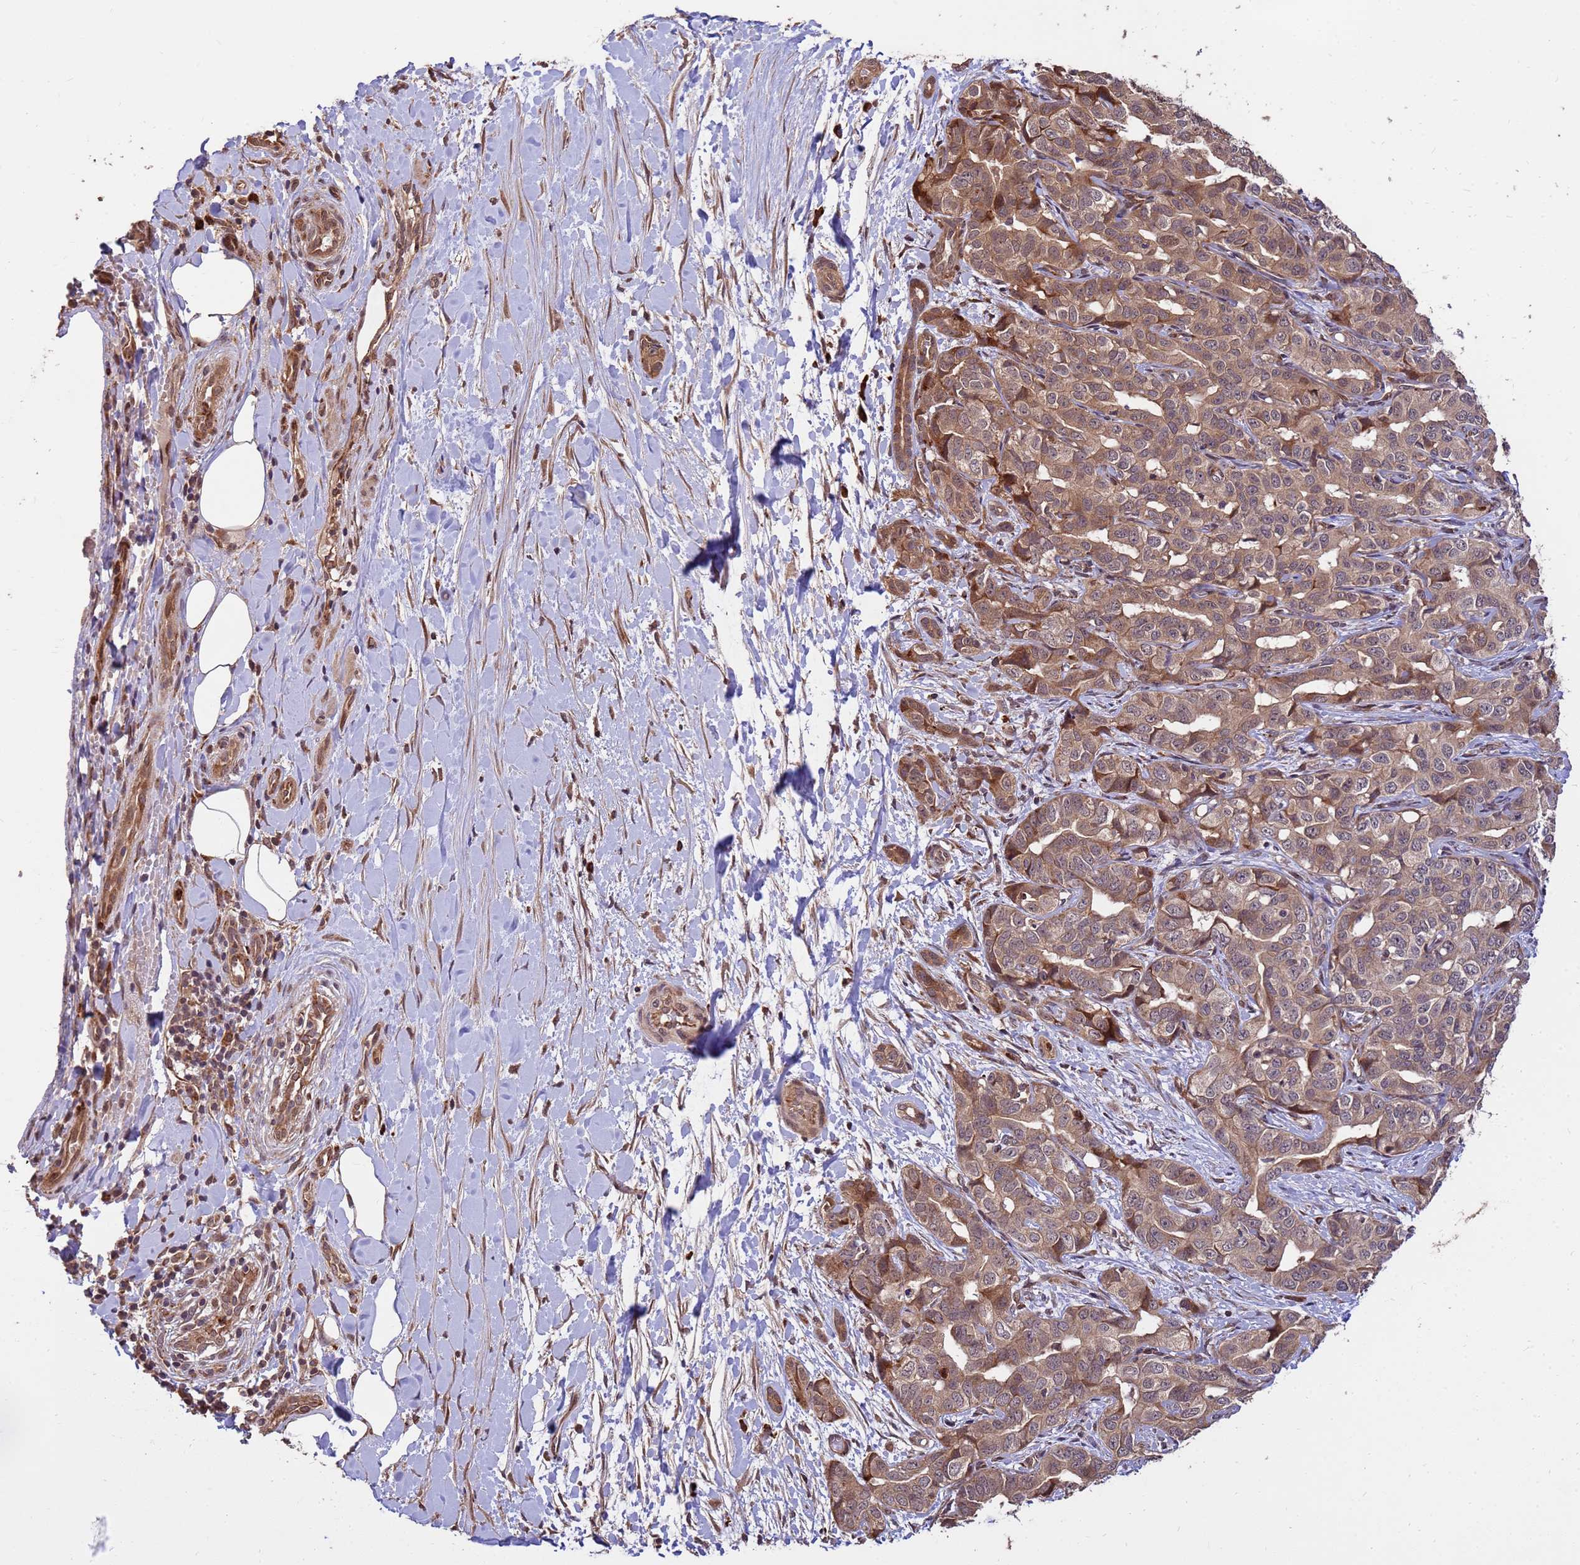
{"staining": {"intensity": "moderate", "quantity": ">75%", "location": "cytoplasmic/membranous"}, "tissue": "liver cancer", "cell_type": "Tumor cells", "image_type": "cancer", "snomed": [{"axis": "morphology", "description": "Cholangiocarcinoma"}, {"axis": "topography", "description": "Liver"}], "caption": "Human liver cancer stained for a protein (brown) shows moderate cytoplasmic/membranous positive expression in approximately >75% of tumor cells.", "gene": "ZNF619", "patient": {"sex": "male", "age": 59}}